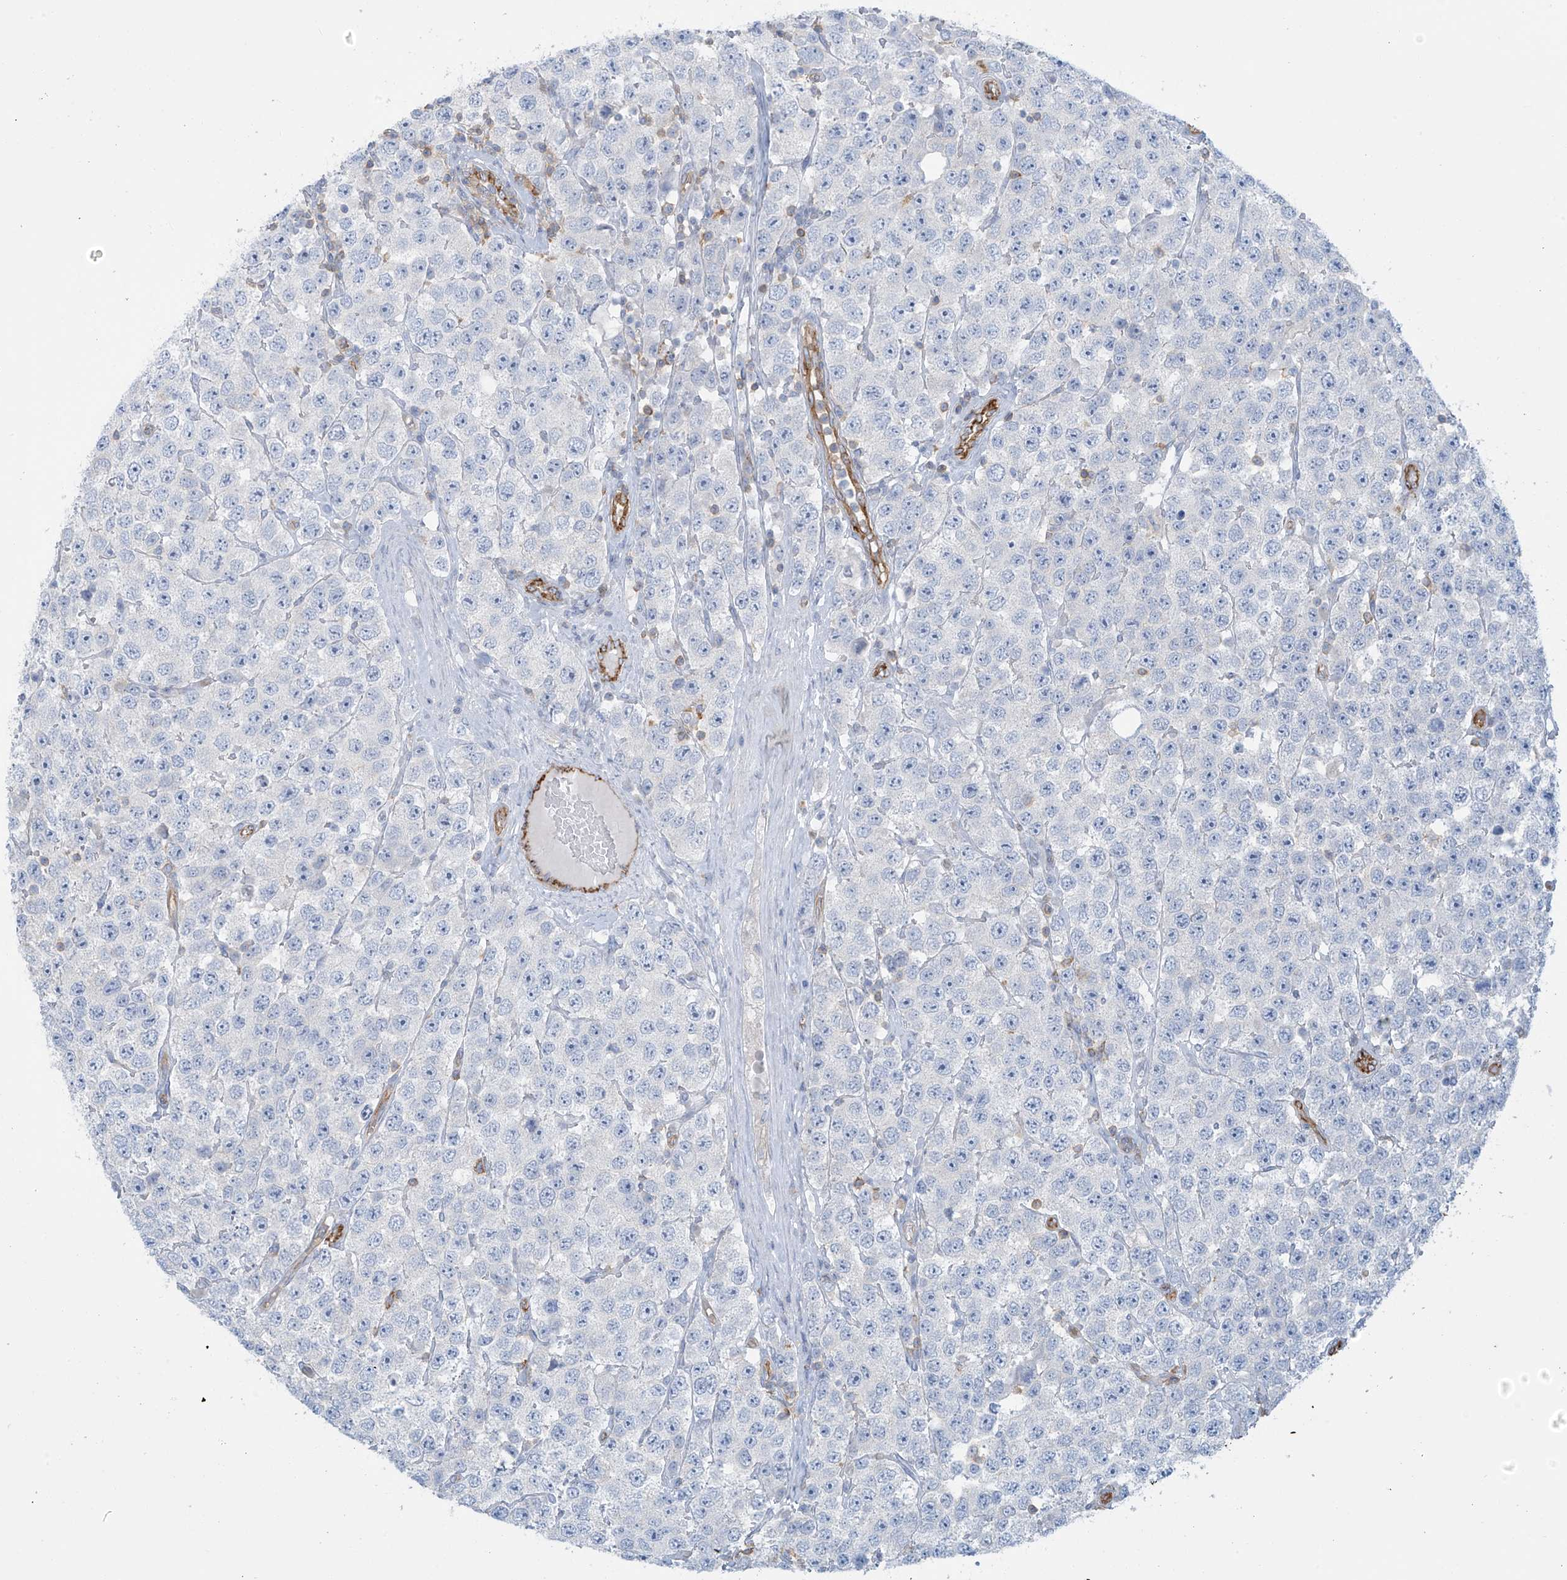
{"staining": {"intensity": "negative", "quantity": "none", "location": "none"}, "tissue": "testis cancer", "cell_type": "Tumor cells", "image_type": "cancer", "snomed": [{"axis": "morphology", "description": "Seminoma, NOS"}, {"axis": "topography", "description": "Testis"}], "caption": "Immunohistochemistry (IHC) photomicrograph of neoplastic tissue: testis cancer stained with DAB (3,3'-diaminobenzidine) demonstrates no significant protein staining in tumor cells.", "gene": "ZNF846", "patient": {"sex": "male", "age": 28}}